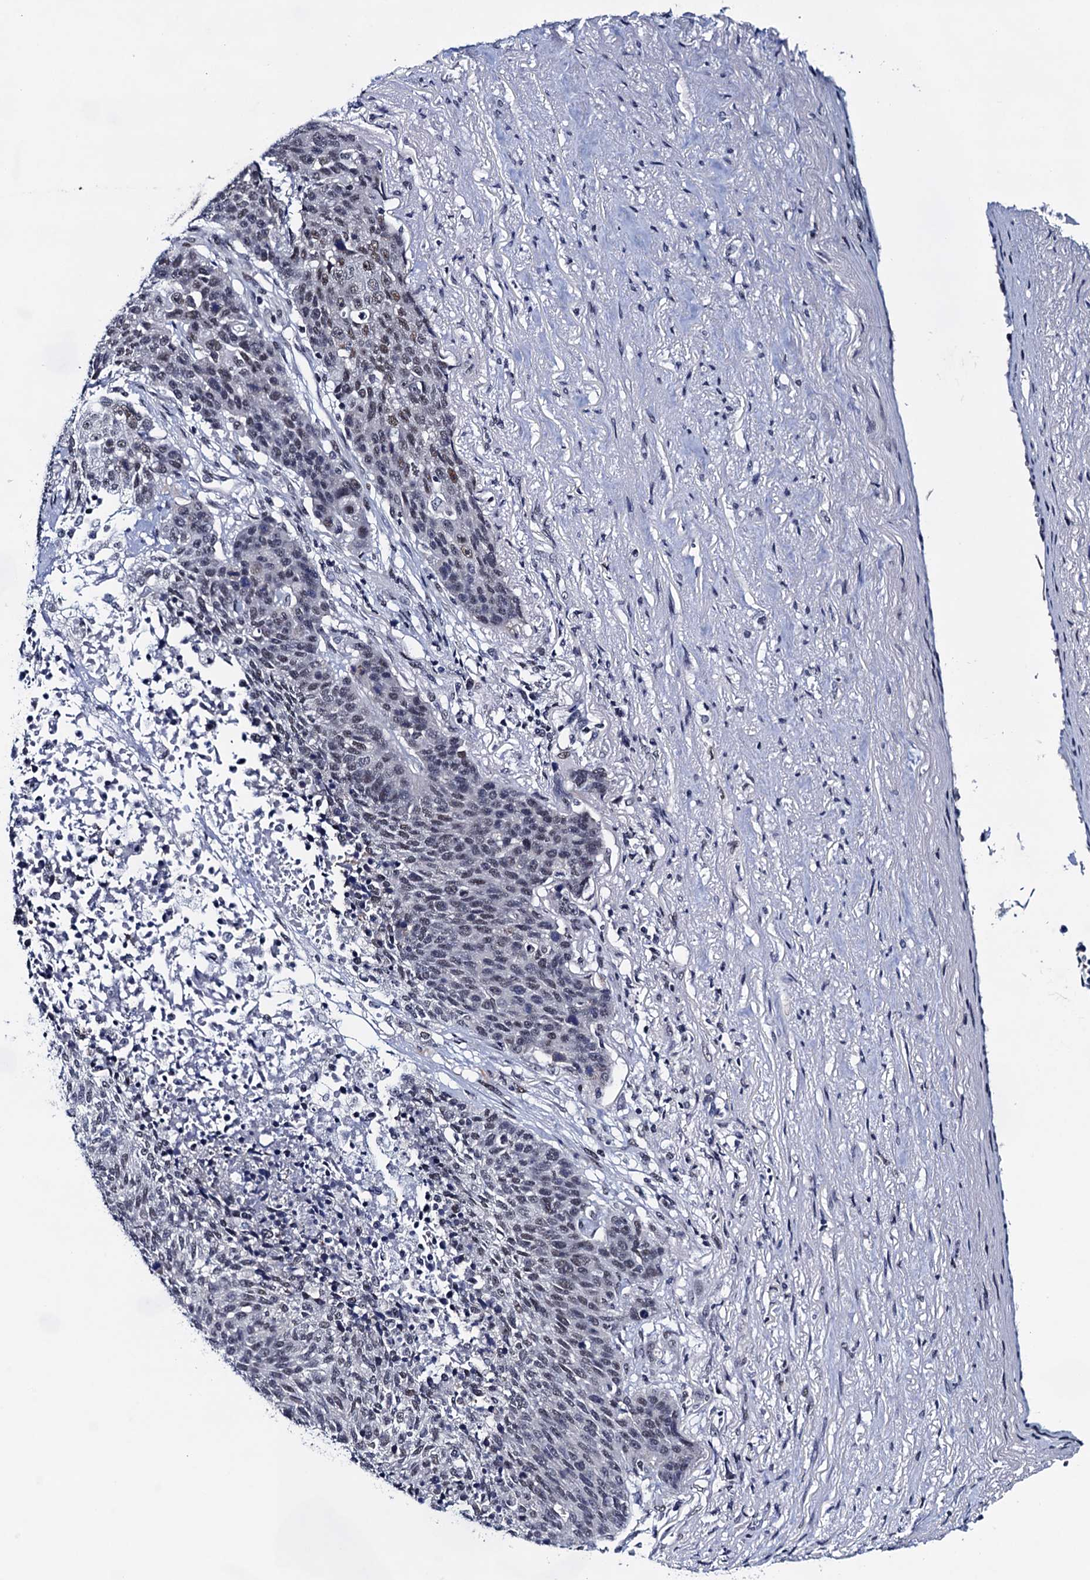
{"staining": {"intensity": "weak", "quantity": "<25%", "location": "nuclear"}, "tissue": "lung cancer", "cell_type": "Tumor cells", "image_type": "cancer", "snomed": [{"axis": "morphology", "description": "Normal tissue, NOS"}, {"axis": "morphology", "description": "Squamous cell carcinoma, NOS"}, {"axis": "topography", "description": "Lymph node"}, {"axis": "topography", "description": "Lung"}], "caption": "The micrograph reveals no staining of tumor cells in lung cancer.", "gene": "FNBP4", "patient": {"sex": "male", "age": 66}}